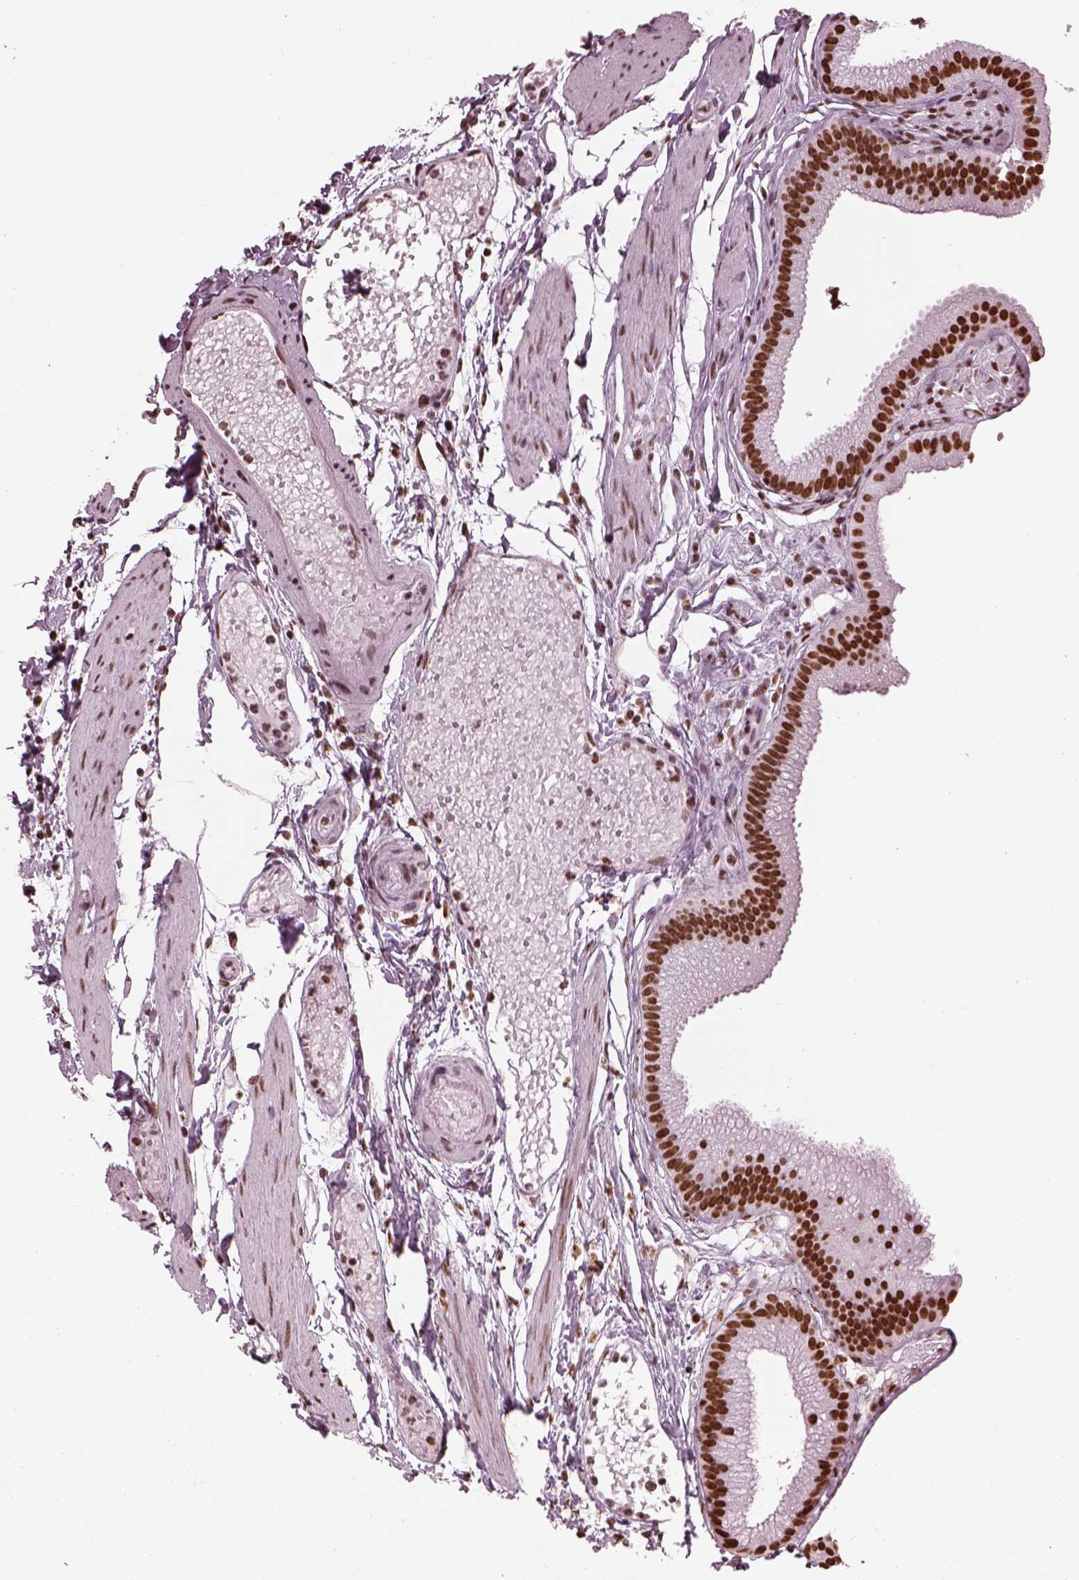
{"staining": {"intensity": "strong", "quantity": ">75%", "location": "nuclear"}, "tissue": "gallbladder", "cell_type": "Glandular cells", "image_type": "normal", "snomed": [{"axis": "morphology", "description": "Normal tissue, NOS"}, {"axis": "topography", "description": "Gallbladder"}], "caption": "Glandular cells exhibit strong nuclear staining in approximately >75% of cells in benign gallbladder.", "gene": "CBFA2T3", "patient": {"sex": "female", "age": 45}}